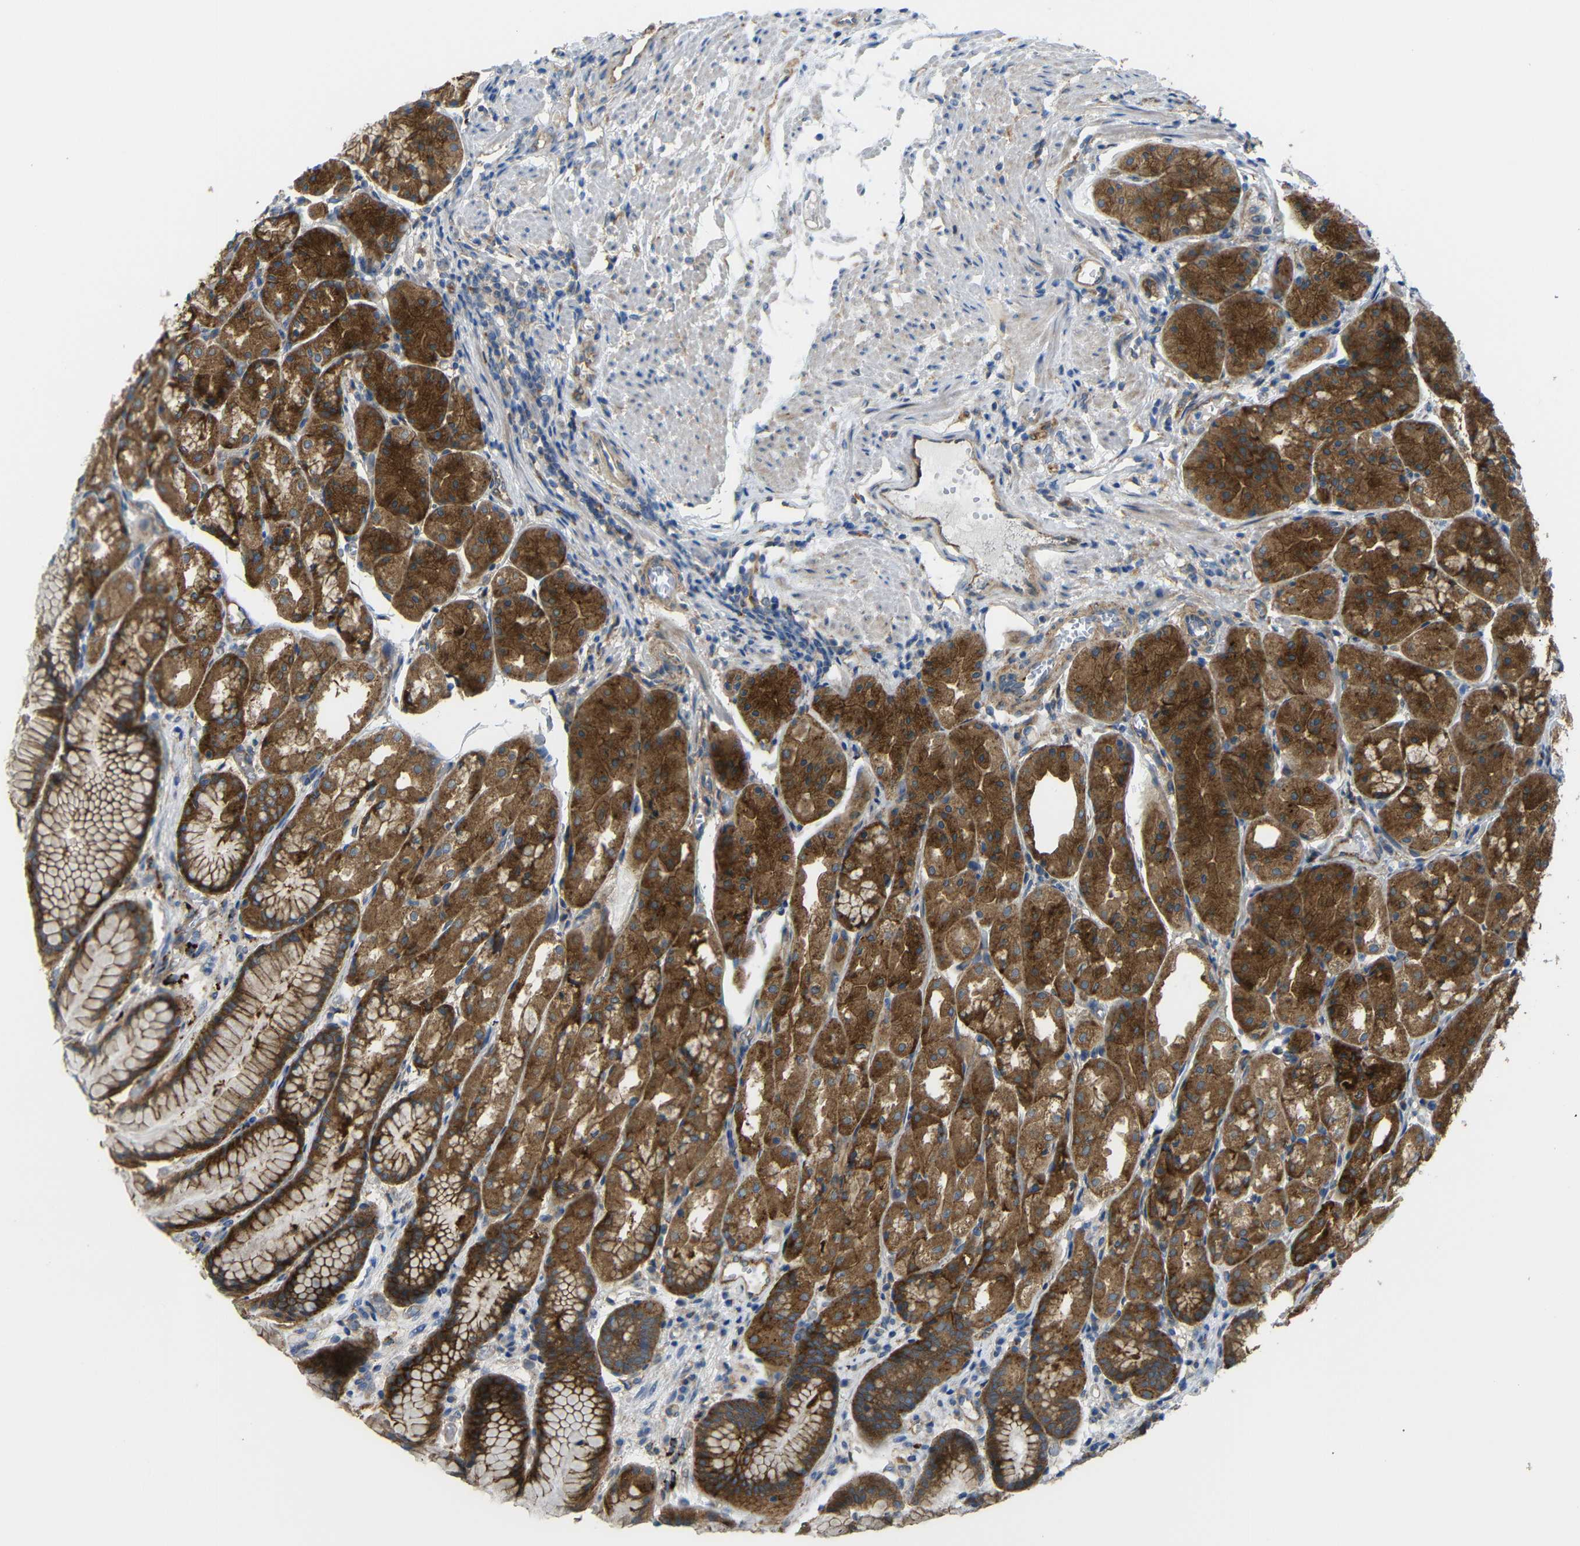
{"staining": {"intensity": "strong", "quantity": ">75%", "location": "cytoplasmic/membranous"}, "tissue": "stomach", "cell_type": "Glandular cells", "image_type": "normal", "snomed": [{"axis": "morphology", "description": "Normal tissue, NOS"}, {"axis": "topography", "description": "Stomach, upper"}], "caption": "Immunohistochemistry photomicrograph of normal stomach: stomach stained using immunohistochemistry shows high levels of strong protein expression localized specifically in the cytoplasmic/membranous of glandular cells, appearing as a cytoplasmic/membranous brown color.", "gene": "SYPL1", "patient": {"sex": "male", "age": 72}}